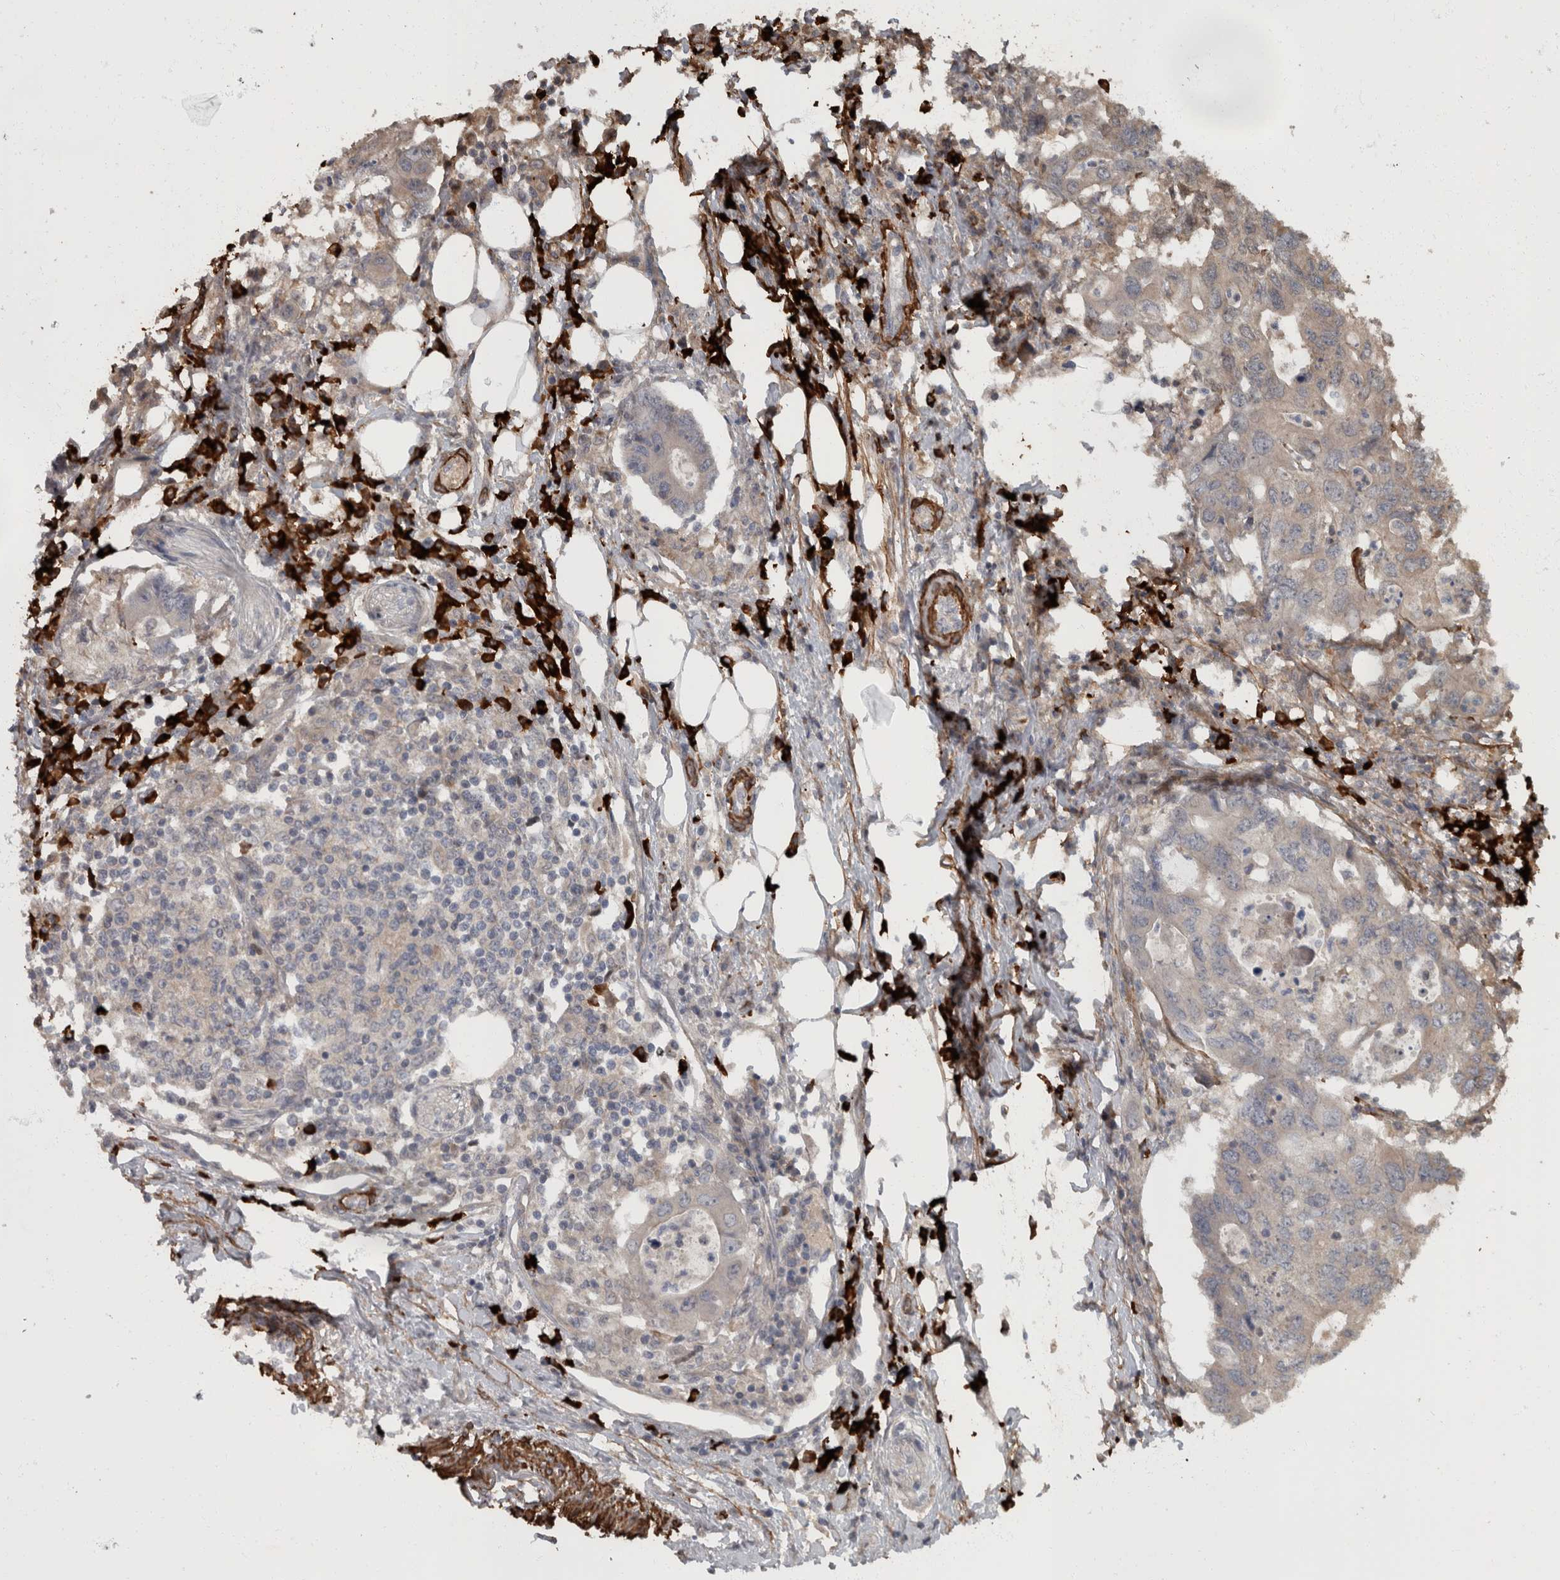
{"staining": {"intensity": "negative", "quantity": "none", "location": "none"}, "tissue": "colorectal cancer", "cell_type": "Tumor cells", "image_type": "cancer", "snomed": [{"axis": "morphology", "description": "Adenocarcinoma, NOS"}, {"axis": "topography", "description": "Colon"}], "caption": "IHC of colorectal cancer demonstrates no expression in tumor cells. (Brightfield microscopy of DAB (3,3'-diaminobenzidine) immunohistochemistry (IHC) at high magnification).", "gene": "MASTL", "patient": {"sex": "male", "age": 71}}